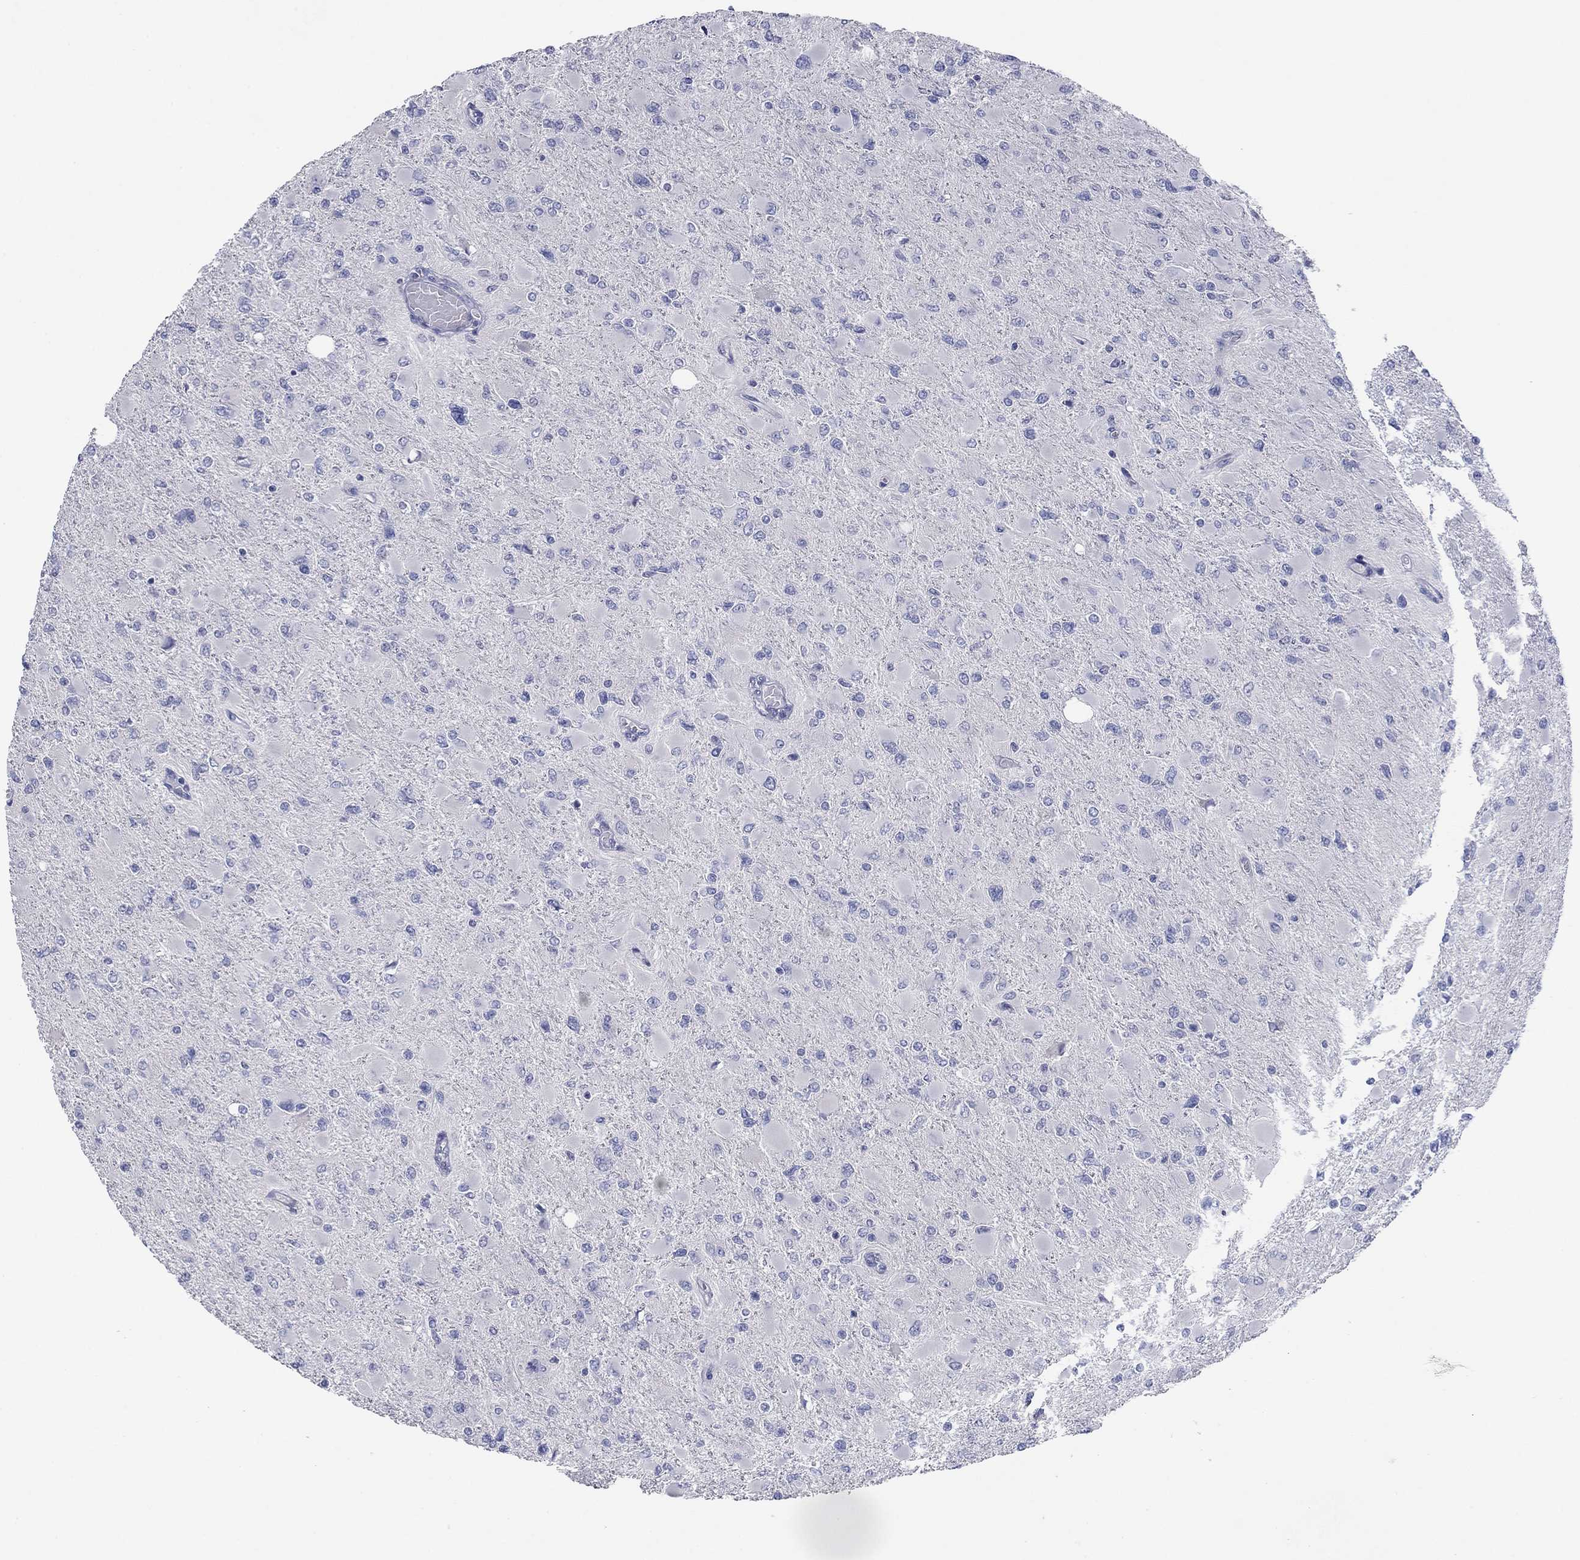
{"staining": {"intensity": "negative", "quantity": "none", "location": "none"}, "tissue": "glioma", "cell_type": "Tumor cells", "image_type": "cancer", "snomed": [{"axis": "morphology", "description": "Glioma, malignant, High grade"}, {"axis": "topography", "description": "Cerebral cortex"}], "caption": "An IHC photomicrograph of malignant high-grade glioma is shown. There is no staining in tumor cells of malignant high-grade glioma.", "gene": "PLS1", "patient": {"sex": "female", "age": 36}}